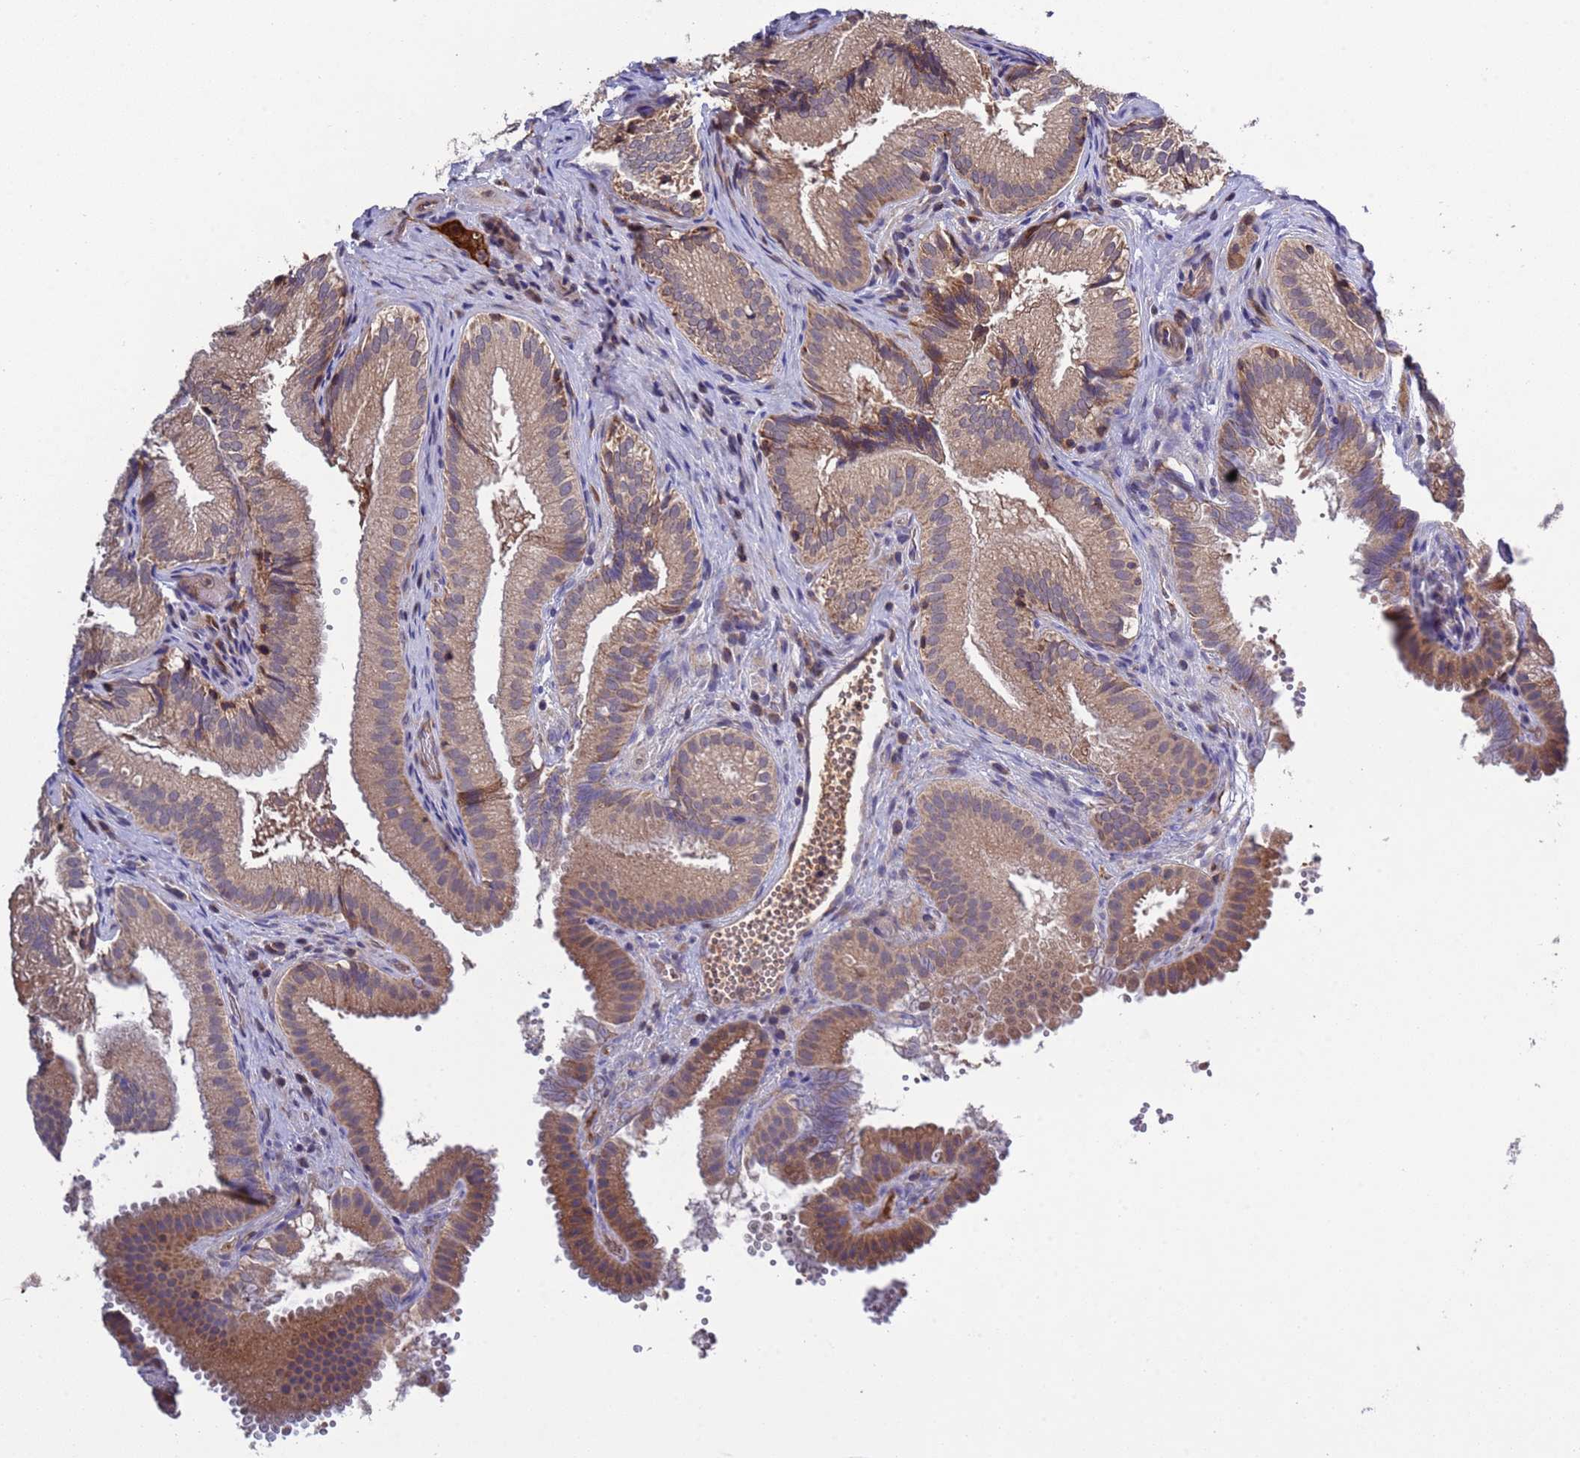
{"staining": {"intensity": "moderate", "quantity": "<25%", "location": "cytoplasmic/membranous"}, "tissue": "gallbladder", "cell_type": "Glandular cells", "image_type": "normal", "snomed": [{"axis": "morphology", "description": "Normal tissue, NOS"}, {"axis": "topography", "description": "Gallbladder"}], "caption": "Moderate cytoplasmic/membranous staining for a protein is seen in about <25% of glandular cells of normal gallbladder using immunohistochemistry (IHC).", "gene": "PARP16", "patient": {"sex": "female", "age": 30}}